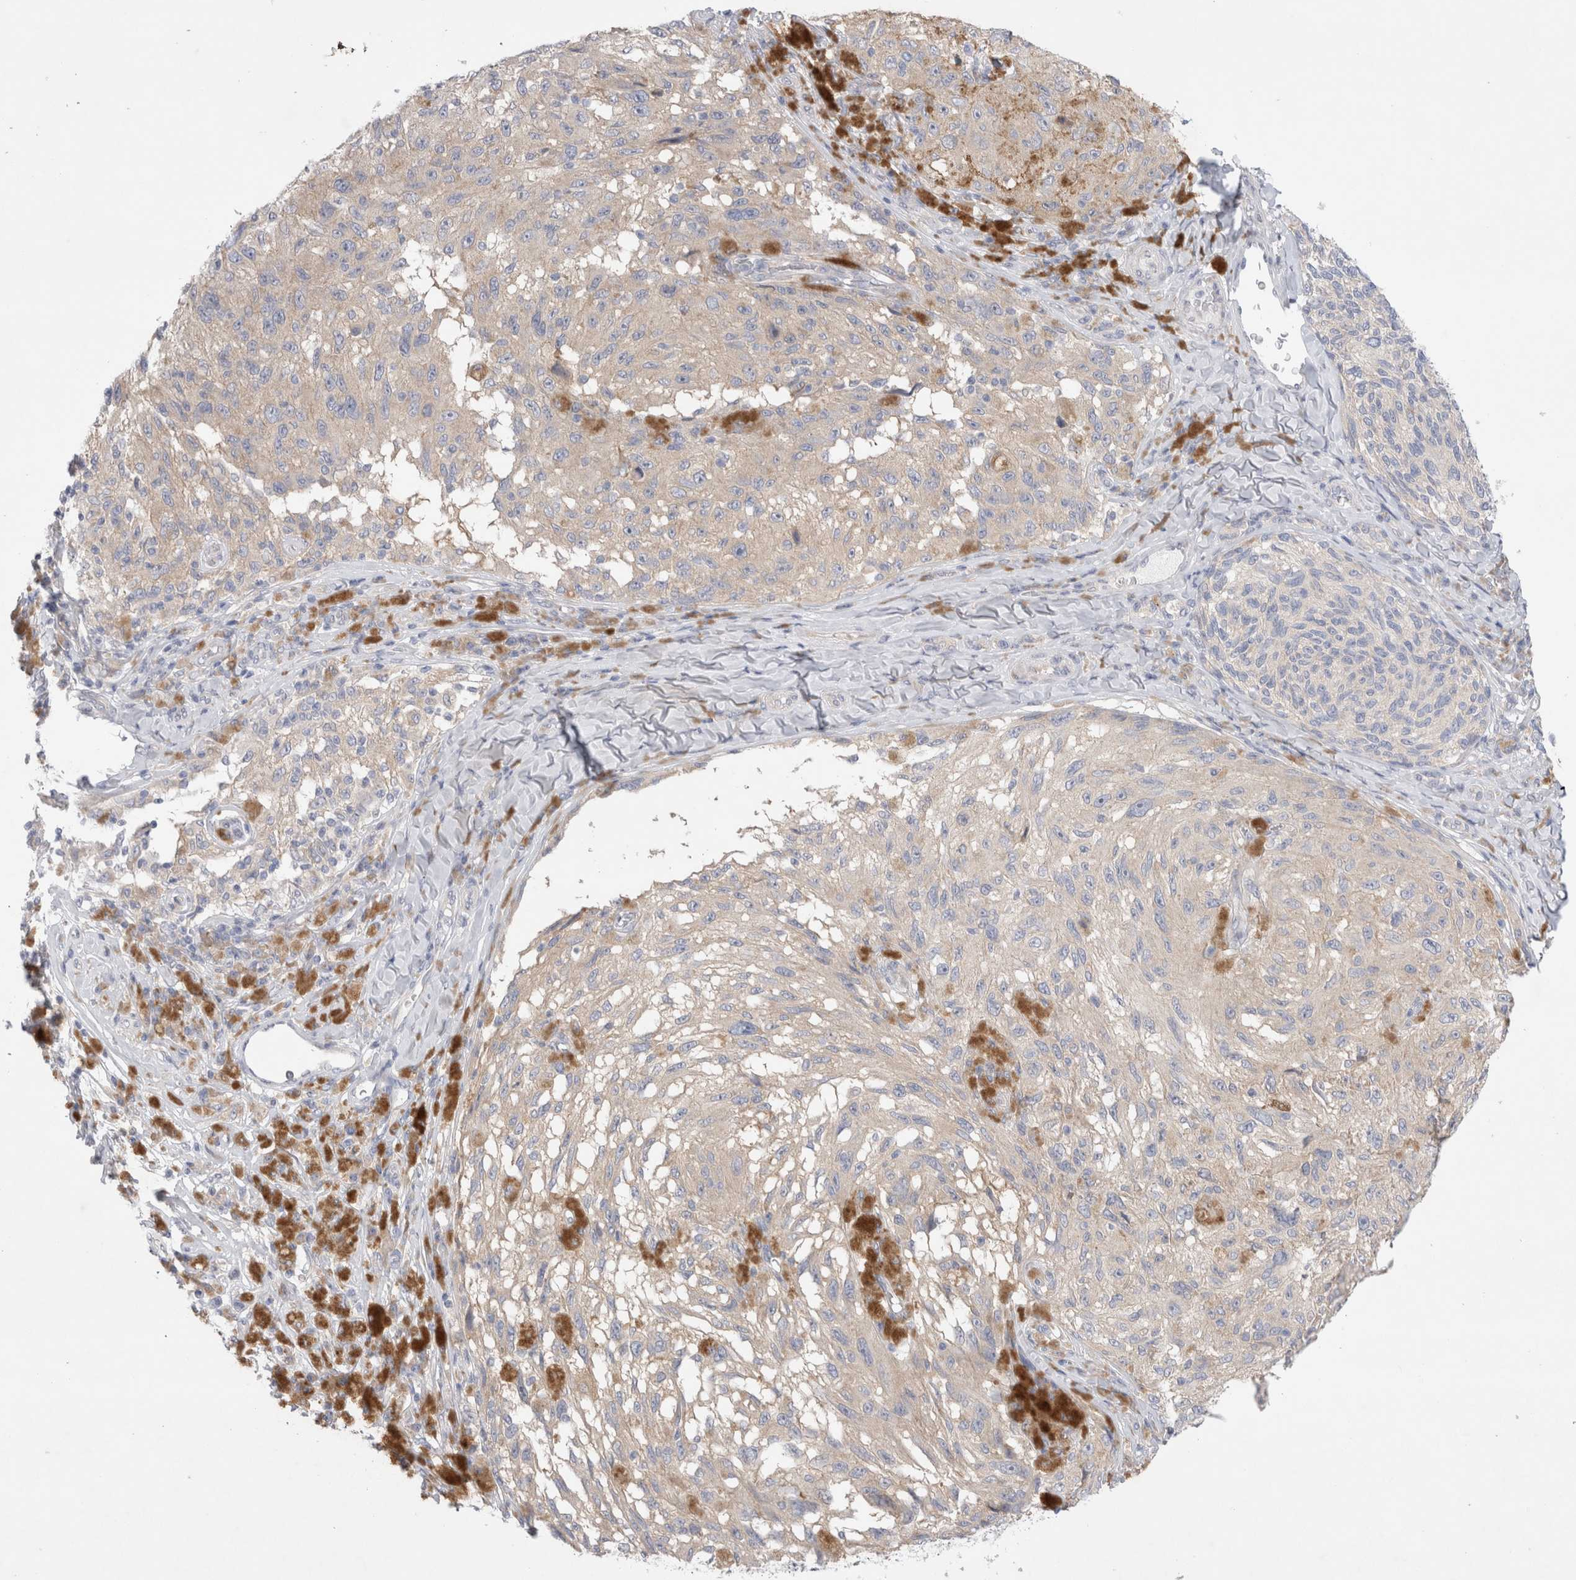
{"staining": {"intensity": "negative", "quantity": "none", "location": "none"}, "tissue": "melanoma", "cell_type": "Tumor cells", "image_type": "cancer", "snomed": [{"axis": "morphology", "description": "Malignant melanoma, NOS"}, {"axis": "topography", "description": "Skin"}], "caption": "DAB immunohistochemical staining of human melanoma exhibits no significant staining in tumor cells.", "gene": "RBM12B", "patient": {"sex": "female", "age": 73}}